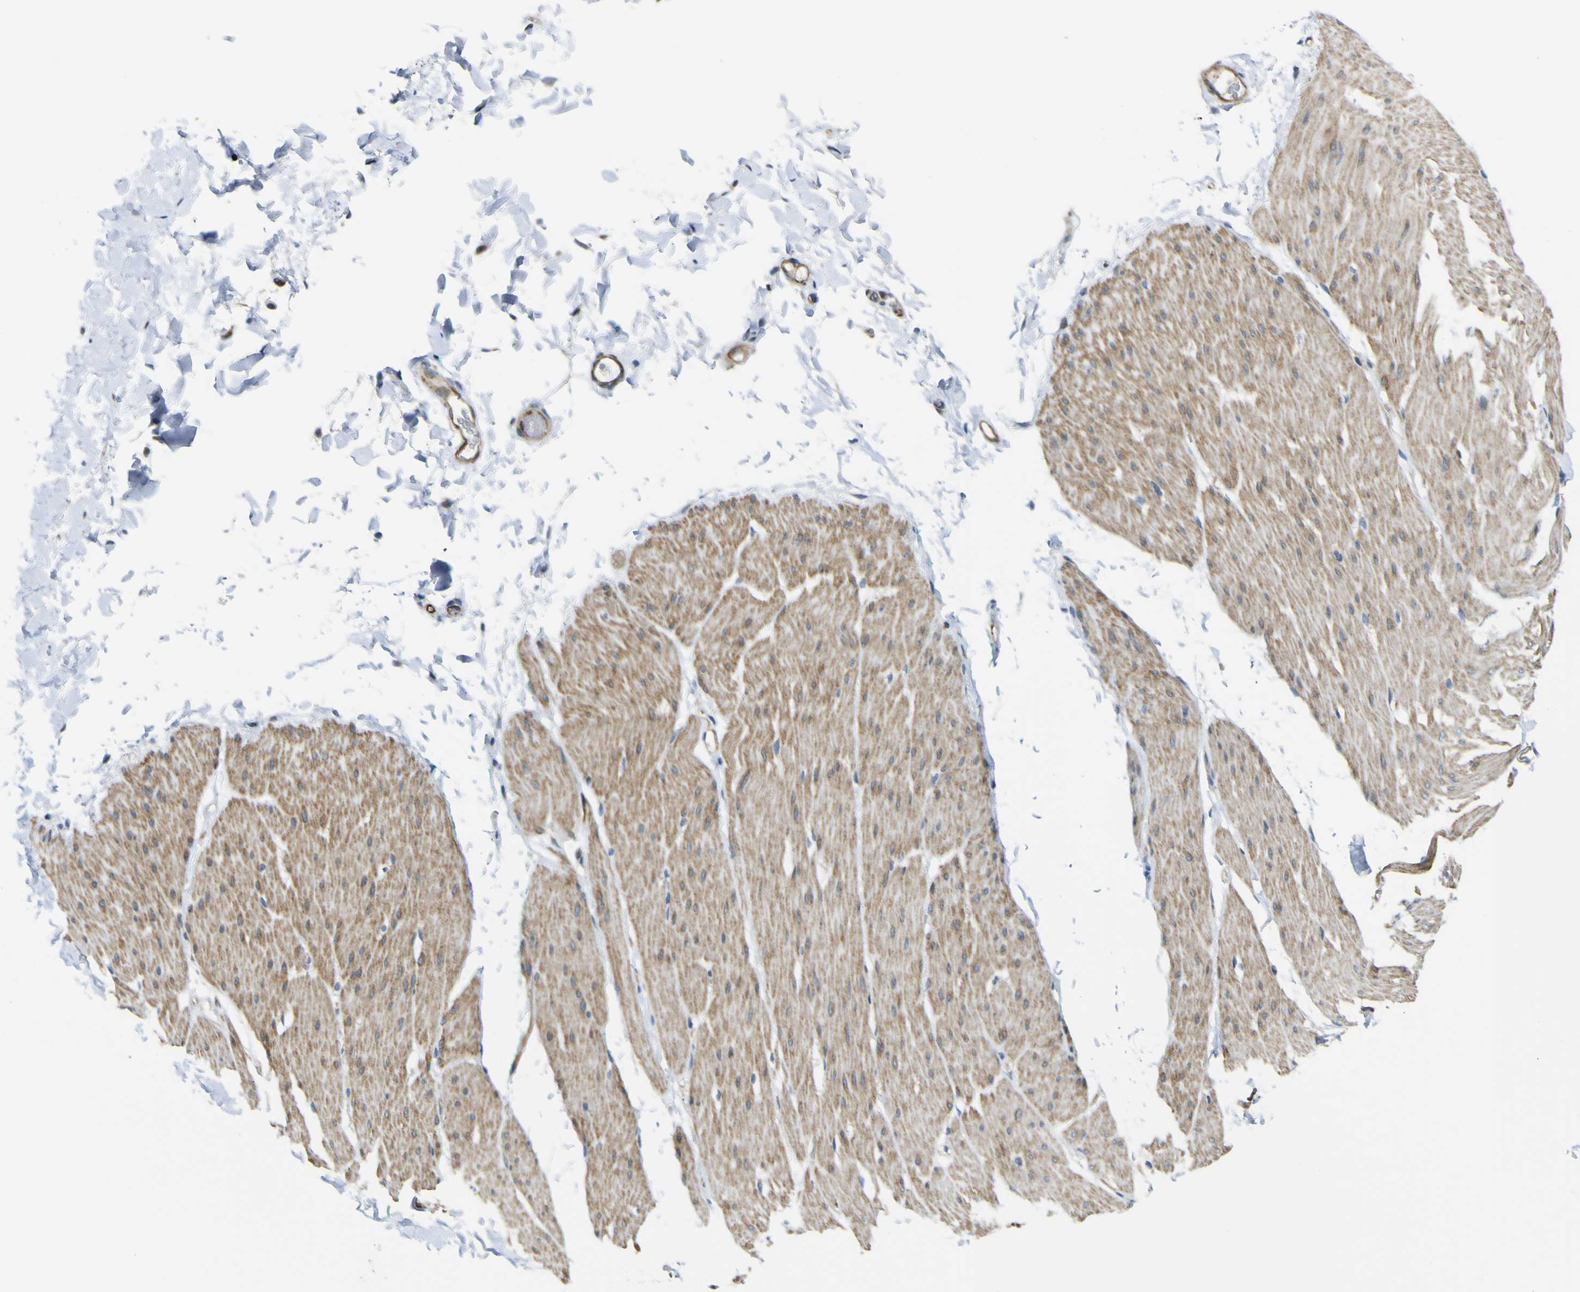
{"staining": {"intensity": "strong", "quantity": "25%-75%", "location": "cytoplasmic/membranous"}, "tissue": "smooth muscle", "cell_type": "Smooth muscle cells", "image_type": "normal", "snomed": [{"axis": "morphology", "description": "Normal tissue, NOS"}, {"axis": "topography", "description": "Smooth muscle"}, {"axis": "topography", "description": "Colon"}], "caption": "DAB immunohistochemical staining of normal human smooth muscle displays strong cytoplasmic/membranous protein expression in approximately 25%-75% of smooth muscle cells.", "gene": "KDM7A", "patient": {"sex": "male", "age": 67}}